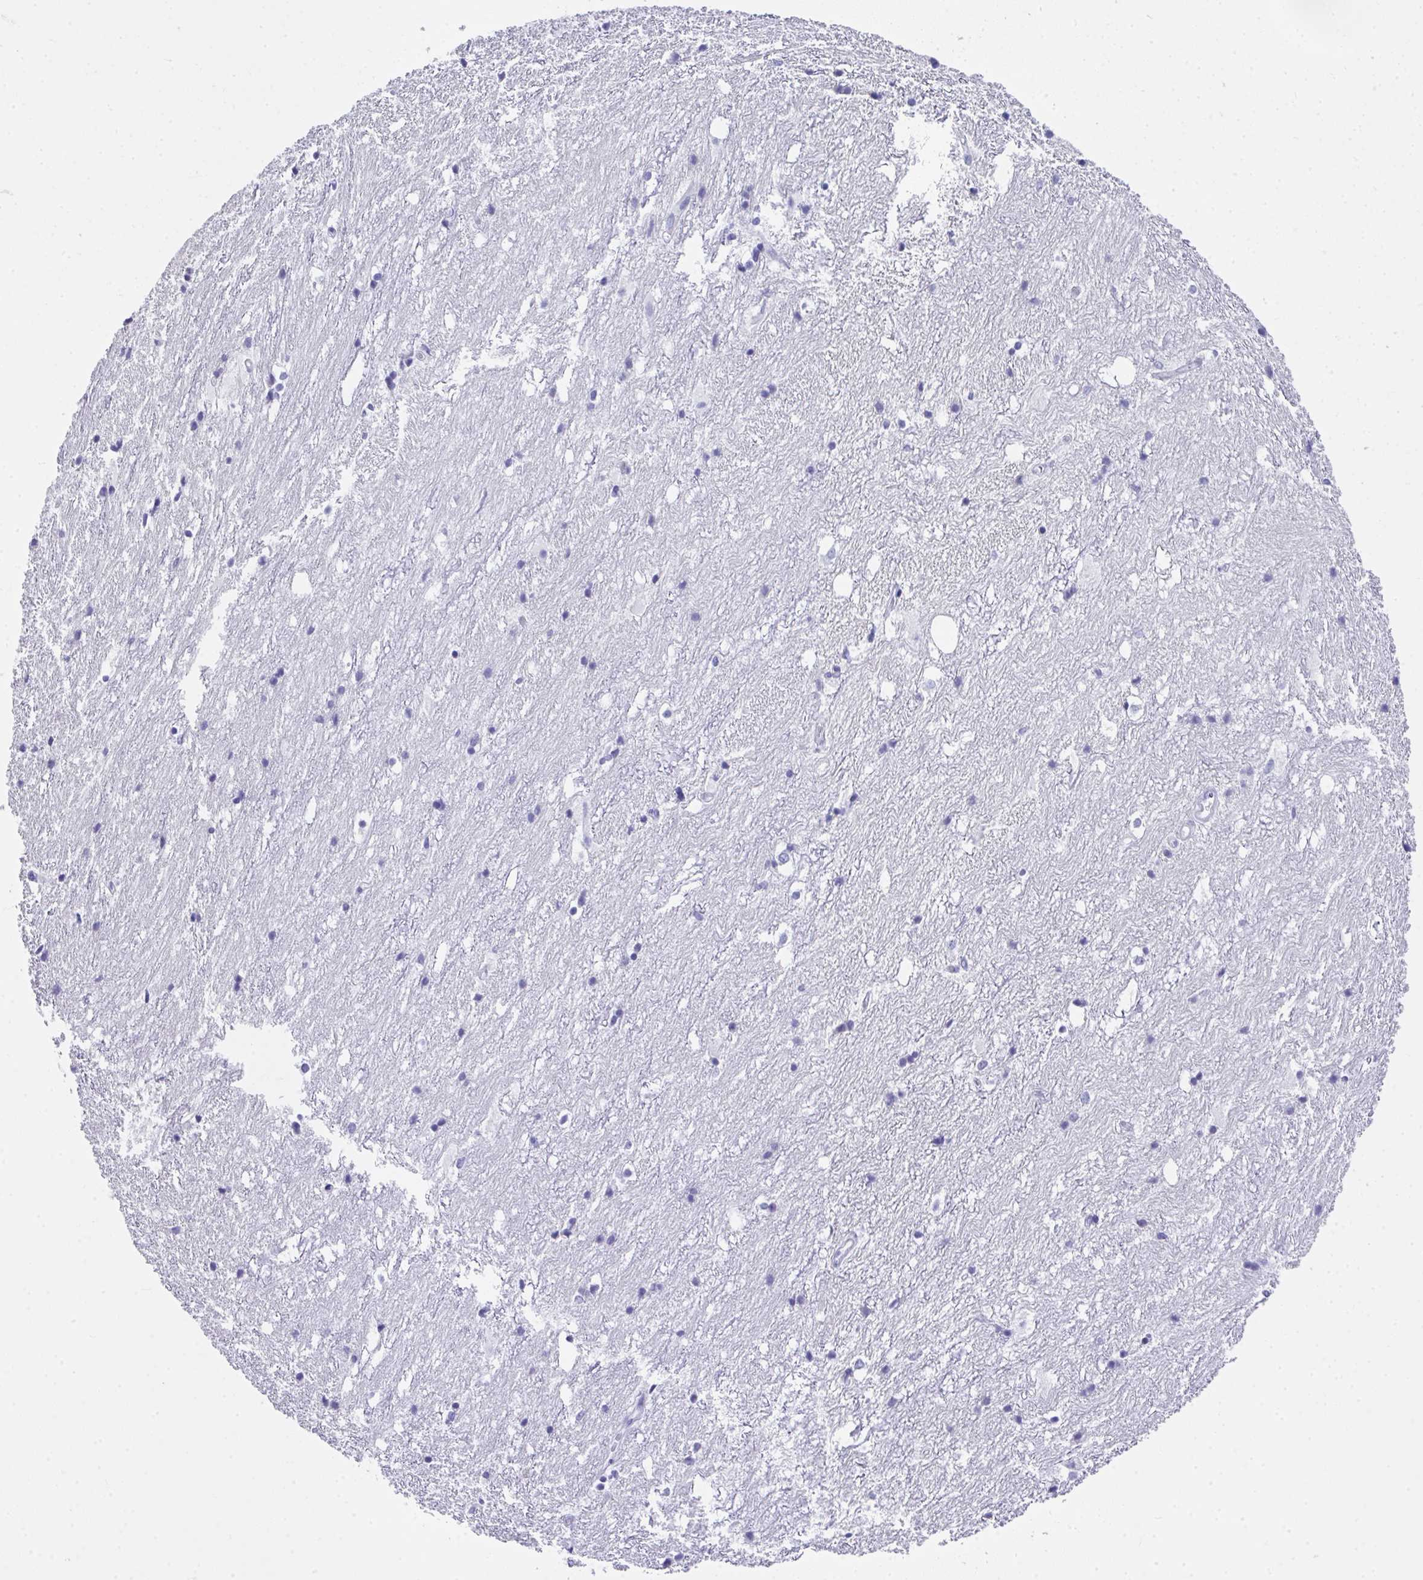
{"staining": {"intensity": "weak", "quantity": "<25%", "location": "cytoplasmic/membranous"}, "tissue": "hippocampus", "cell_type": "Glial cells", "image_type": "normal", "snomed": [{"axis": "morphology", "description": "Normal tissue, NOS"}, {"axis": "topography", "description": "Hippocampus"}], "caption": "Normal hippocampus was stained to show a protein in brown. There is no significant staining in glial cells. The staining was performed using DAB to visualize the protein expression in brown, while the nuclei were stained in blue with hematoxylin (Magnification: 20x).", "gene": "COA5", "patient": {"sex": "female", "age": 52}}